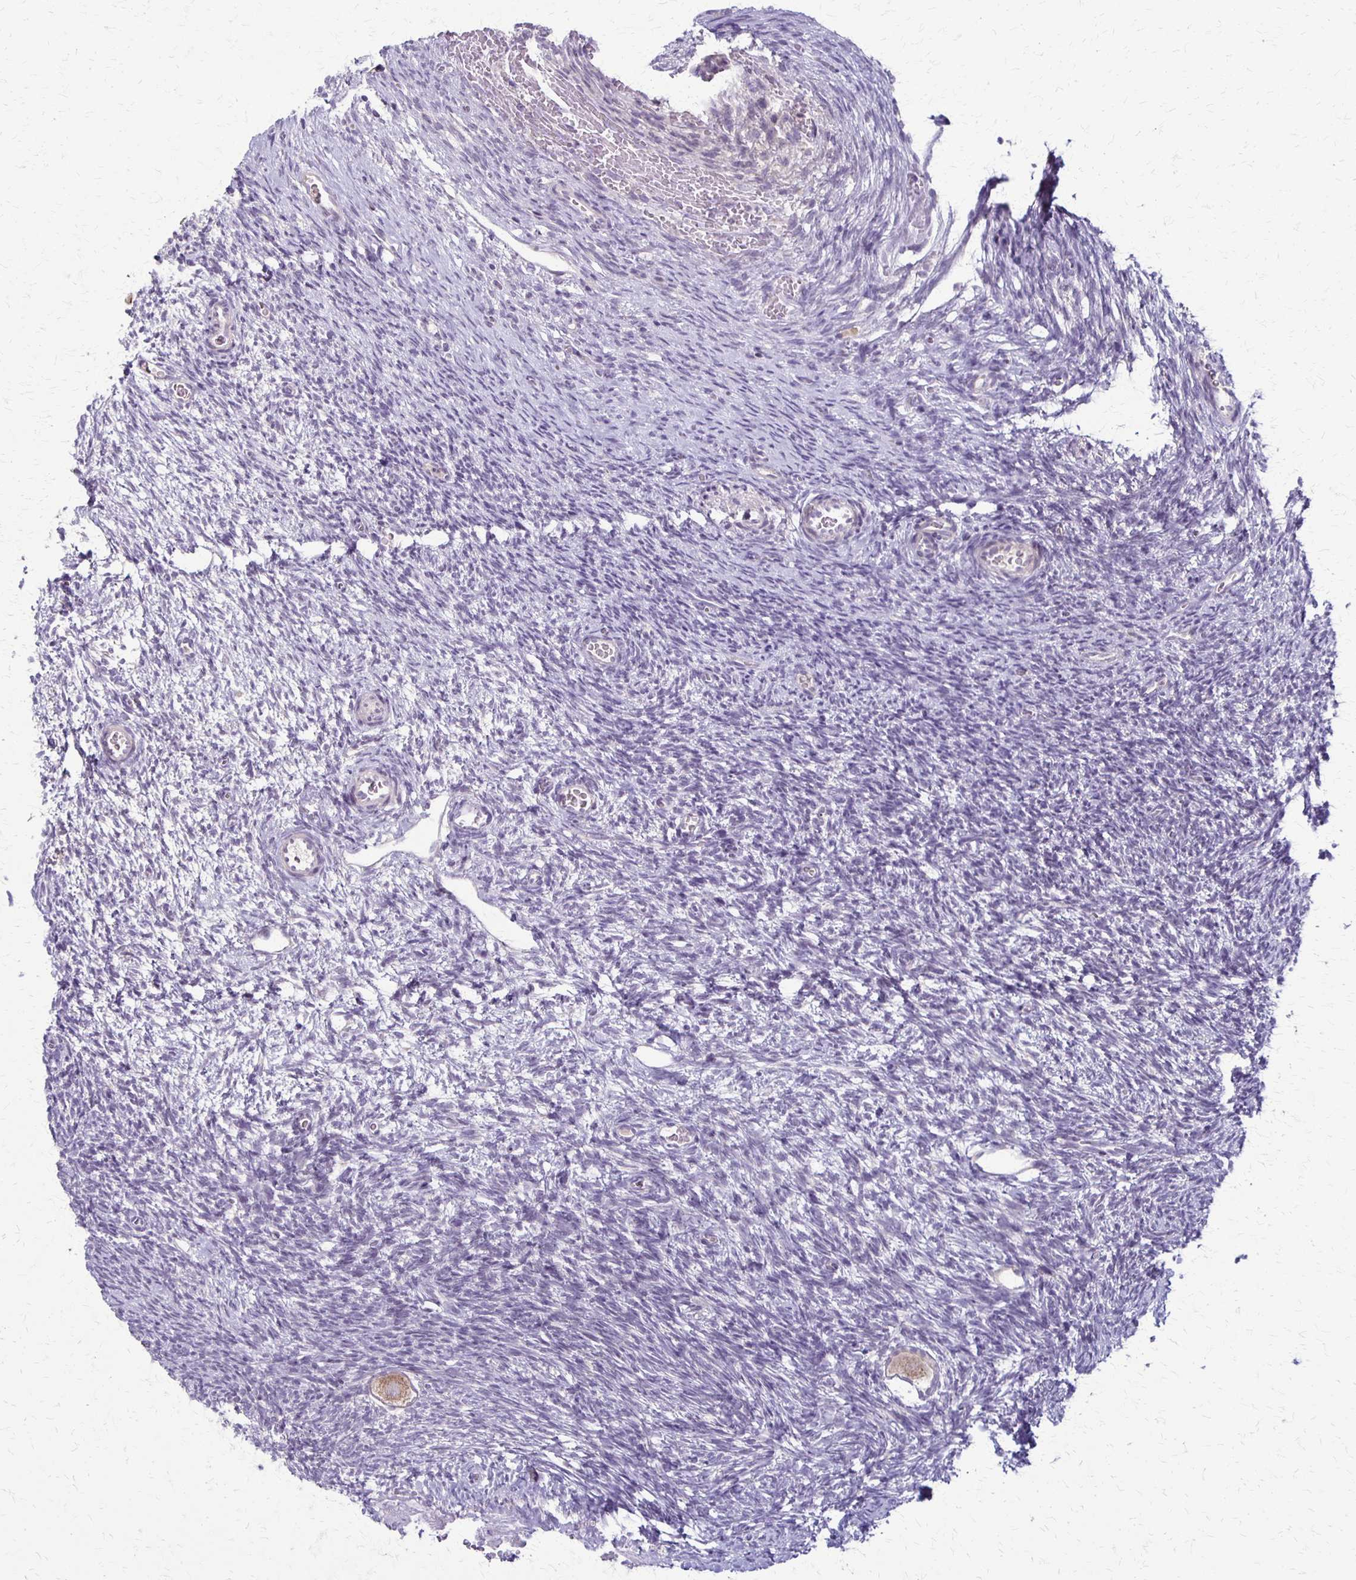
{"staining": {"intensity": "moderate", "quantity": ">75%", "location": "cytoplasmic/membranous"}, "tissue": "ovary", "cell_type": "Follicle cells", "image_type": "normal", "snomed": [{"axis": "morphology", "description": "Normal tissue, NOS"}, {"axis": "topography", "description": "Ovary"}], "caption": "Immunohistochemical staining of unremarkable ovary displays medium levels of moderate cytoplasmic/membranous positivity in about >75% of follicle cells. (Stains: DAB in brown, nuclei in blue, Microscopy: brightfield microscopy at high magnification).", "gene": "SLC35E2B", "patient": {"sex": "female", "age": 34}}